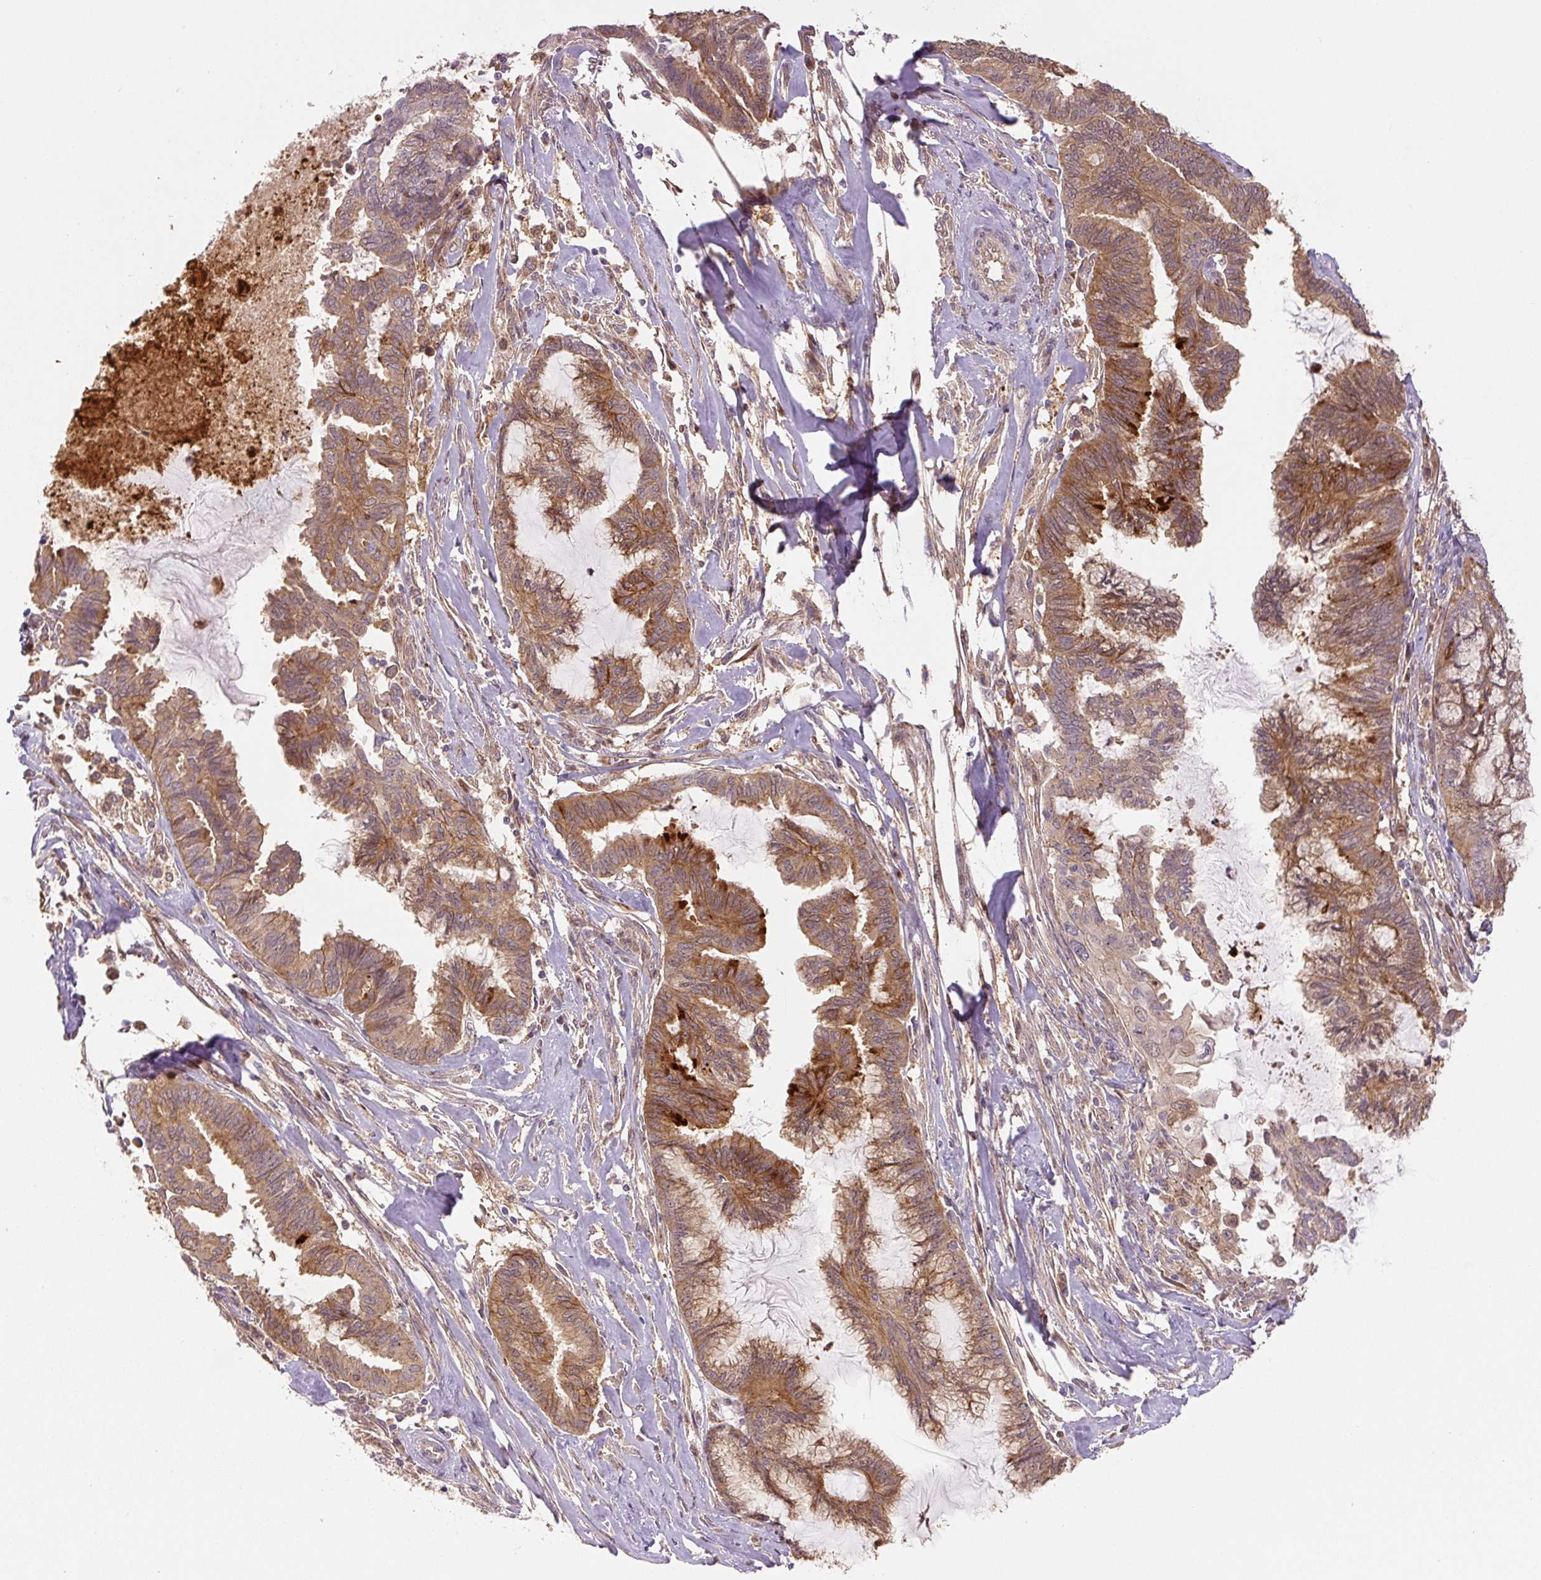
{"staining": {"intensity": "moderate", "quantity": ">75%", "location": "cytoplasmic/membranous"}, "tissue": "endometrial cancer", "cell_type": "Tumor cells", "image_type": "cancer", "snomed": [{"axis": "morphology", "description": "Adenocarcinoma, NOS"}, {"axis": "topography", "description": "Endometrium"}], "caption": "Brown immunohistochemical staining in adenocarcinoma (endometrial) exhibits moderate cytoplasmic/membranous staining in approximately >75% of tumor cells.", "gene": "ZSWIM7", "patient": {"sex": "female", "age": 86}}